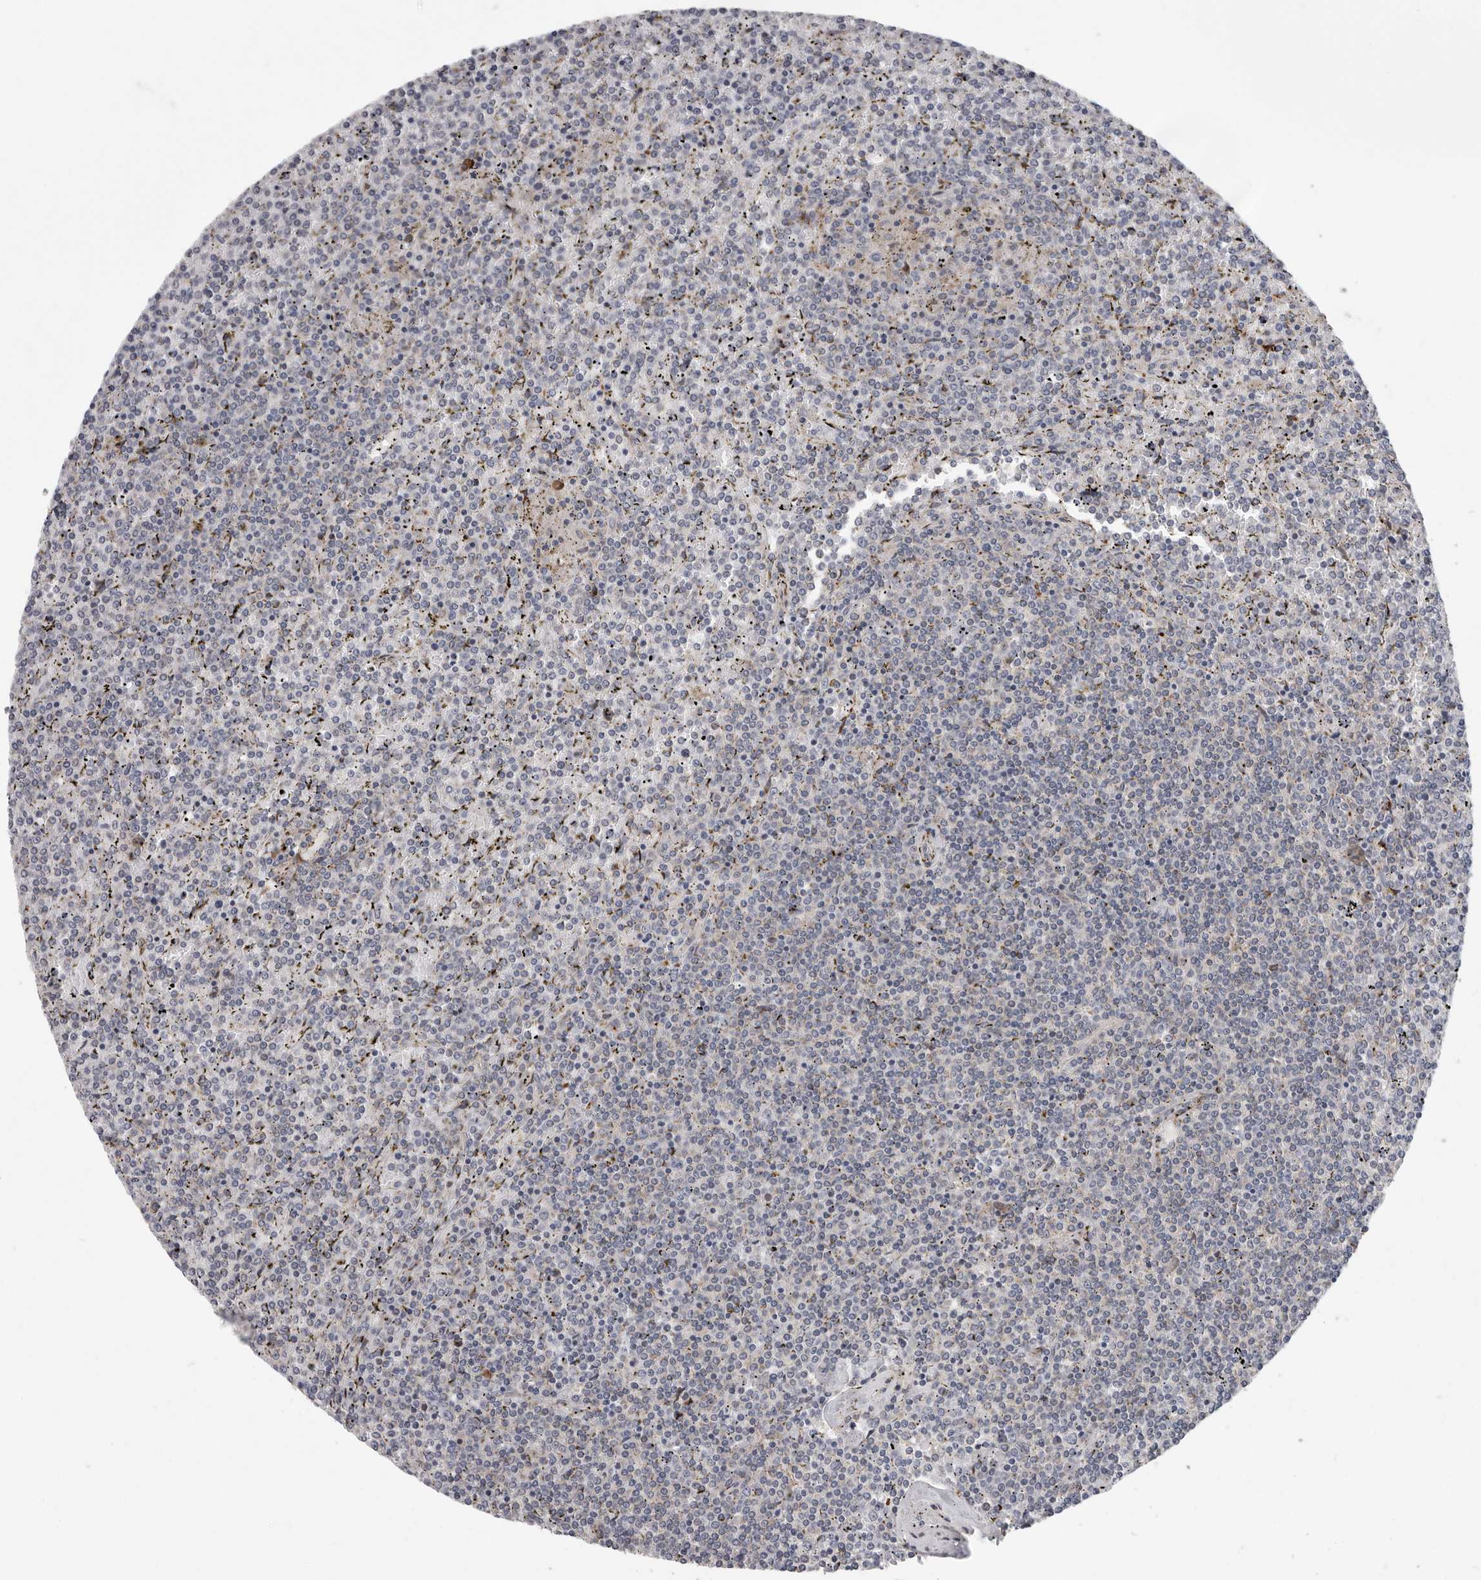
{"staining": {"intensity": "negative", "quantity": "none", "location": "none"}, "tissue": "lymphoma", "cell_type": "Tumor cells", "image_type": "cancer", "snomed": [{"axis": "morphology", "description": "Malignant lymphoma, non-Hodgkin's type, Low grade"}, {"axis": "topography", "description": "Spleen"}], "caption": "Tumor cells show no significant protein expression in malignant lymphoma, non-Hodgkin's type (low-grade).", "gene": "ATXN3L", "patient": {"sex": "female", "age": 19}}